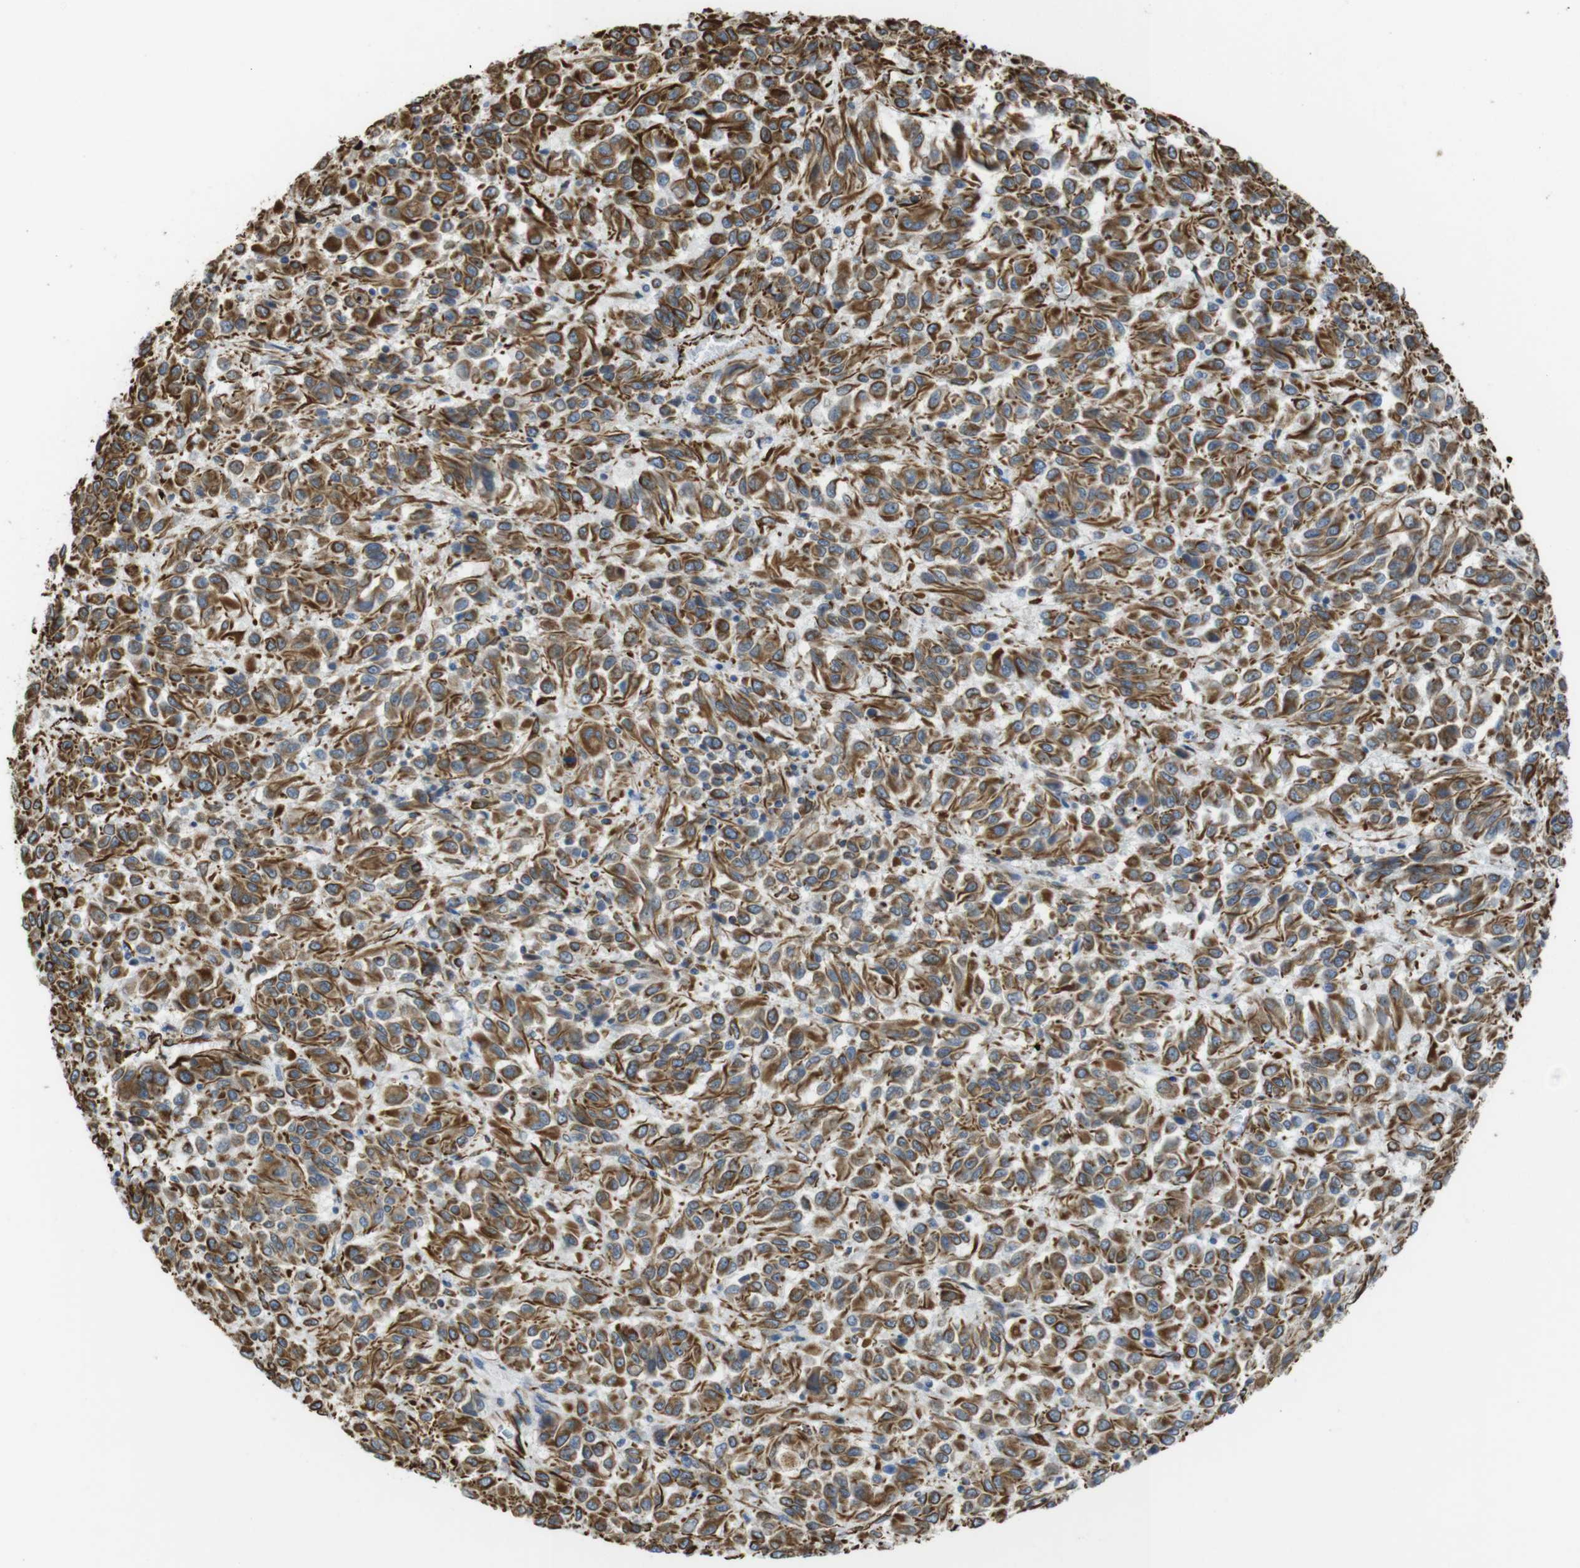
{"staining": {"intensity": "moderate", "quantity": ">75%", "location": "cytoplasmic/membranous"}, "tissue": "melanoma", "cell_type": "Tumor cells", "image_type": "cancer", "snomed": [{"axis": "morphology", "description": "Malignant melanoma, Metastatic site"}, {"axis": "topography", "description": "Lung"}], "caption": "The immunohistochemical stain highlights moderate cytoplasmic/membranous staining in tumor cells of malignant melanoma (metastatic site) tissue.", "gene": "RALGPS1", "patient": {"sex": "male", "age": 64}}